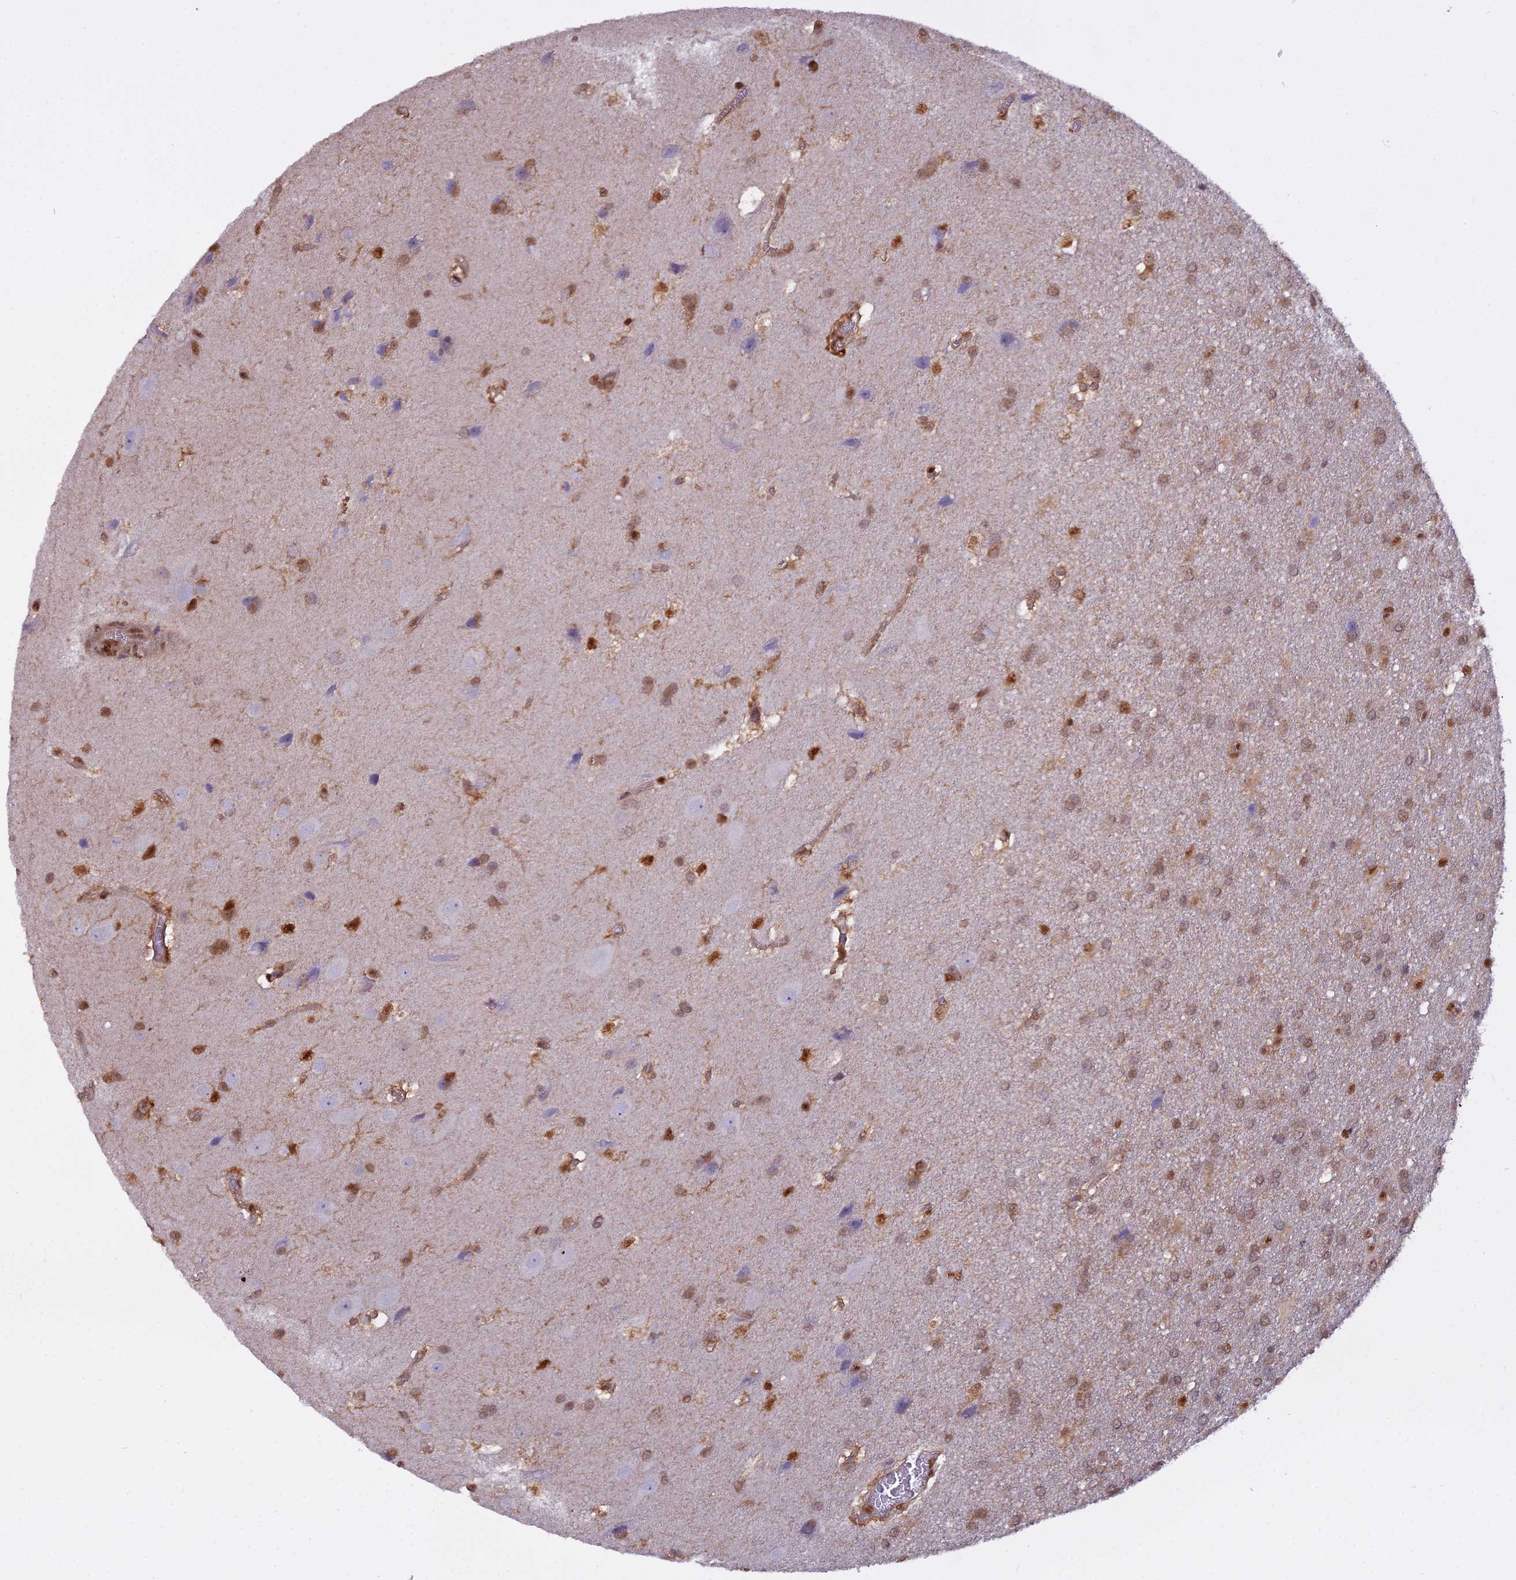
{"staining": {"intensity": "moderate", "quantity": ">75%", "location": "nuclear"}, "tissue": "glioma", "cell_type": "Tumor cells", "image_type": "cancer", "snomed": [{"axis": "morphology", "description": "Glioma, malignant, Low grade"}, {"axis": "topography", "description": "Brain"}], "caption": "The immunohistochemical stain highlights moderate nuclear expression in tumor cells of malignant glioma (low-grade) tissue. (brown staining indicates protein expression, while blue staining denotes nuclei).", "gene": "NPEPL1", "patient": {"sex": "male", "age": 66}}